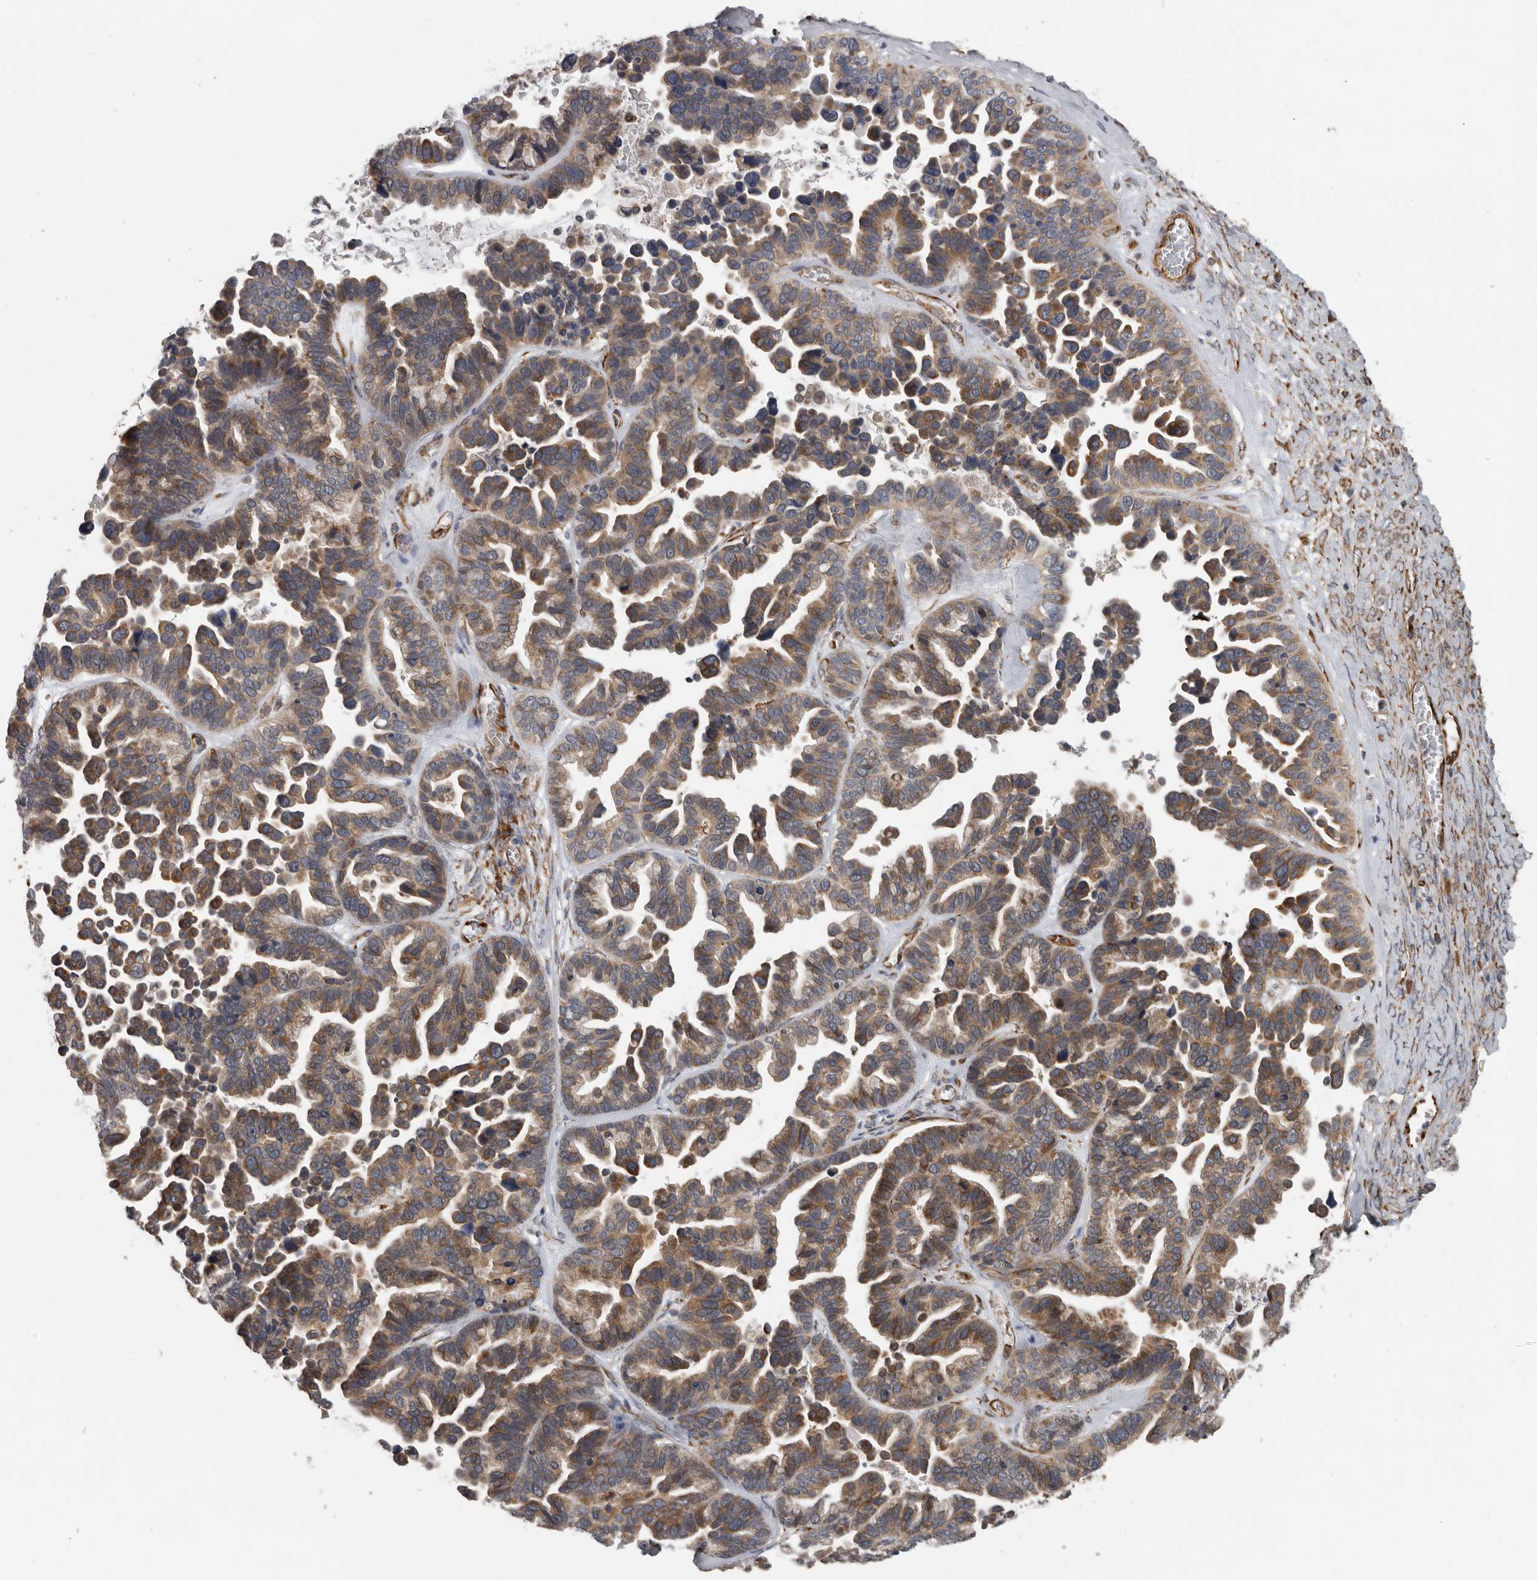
{"staining": {"intensity": "moderate", "quantity": ">75%", "location": "cytoplasmic/membranous"}, "tissue": "ovarian cancer", "cell_type": "Tumor cells", "image_type": "cancer", "snomed": [{"axis": "morphology", "description": "Cystadenocarcinoma, serous, NOS"}, {"axis": "topography", "description": "Ovary"}], "caption": "A high-resolution micrograph shows immunohistochemistry (IHC) staining of ovarian cancer (serous cystadenocarcinoma), which displays moderate cytoplasmic/membranous positivity in about >75% of tumor cells.", "gene": "CEP350", "patient": {"sex": "female", "age": 56}}